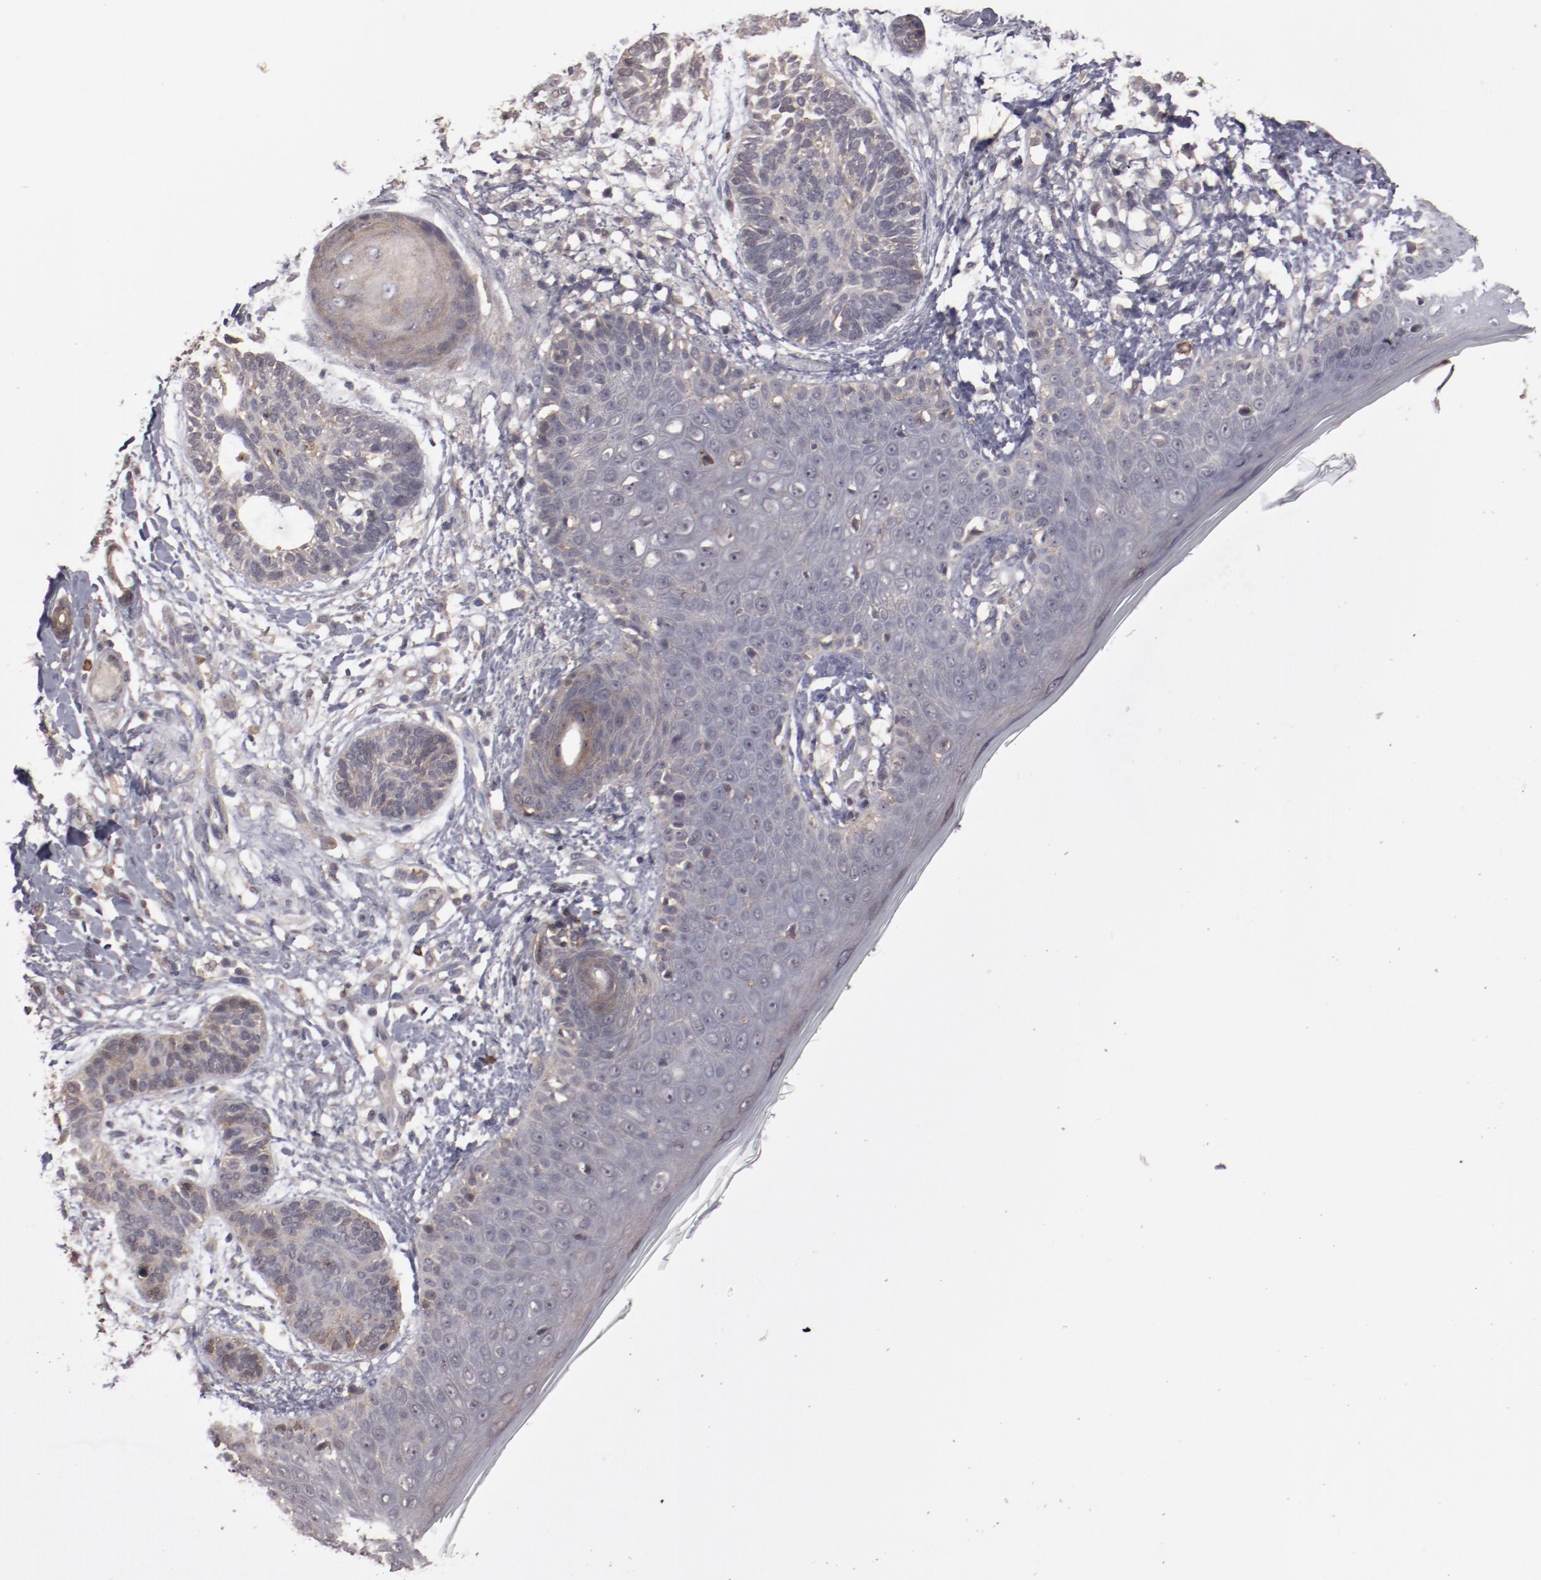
{"staining": {"intensity": "weak", "quantity": ">75%", "location": "cytoplasmic/membranous"}, "tissue": "skin cancer", "cell_type": "Tumor cells", "image_type": "cancer", "snomed": [{"axis": "morphology", "description": "Normal tissue, NOS"}, {"axis": "morphology", "description": "Basal cell carcinoma"}, {"axis": "topography", "description": "Skin"}], "caption": "Tumor cells exhibit low levels of weak cytoplasmic/membranous positivity in about >75% of cells in human skin cancer.", "gene": "LRRC75B", "patient": {"sex": "male", "age": 63}}